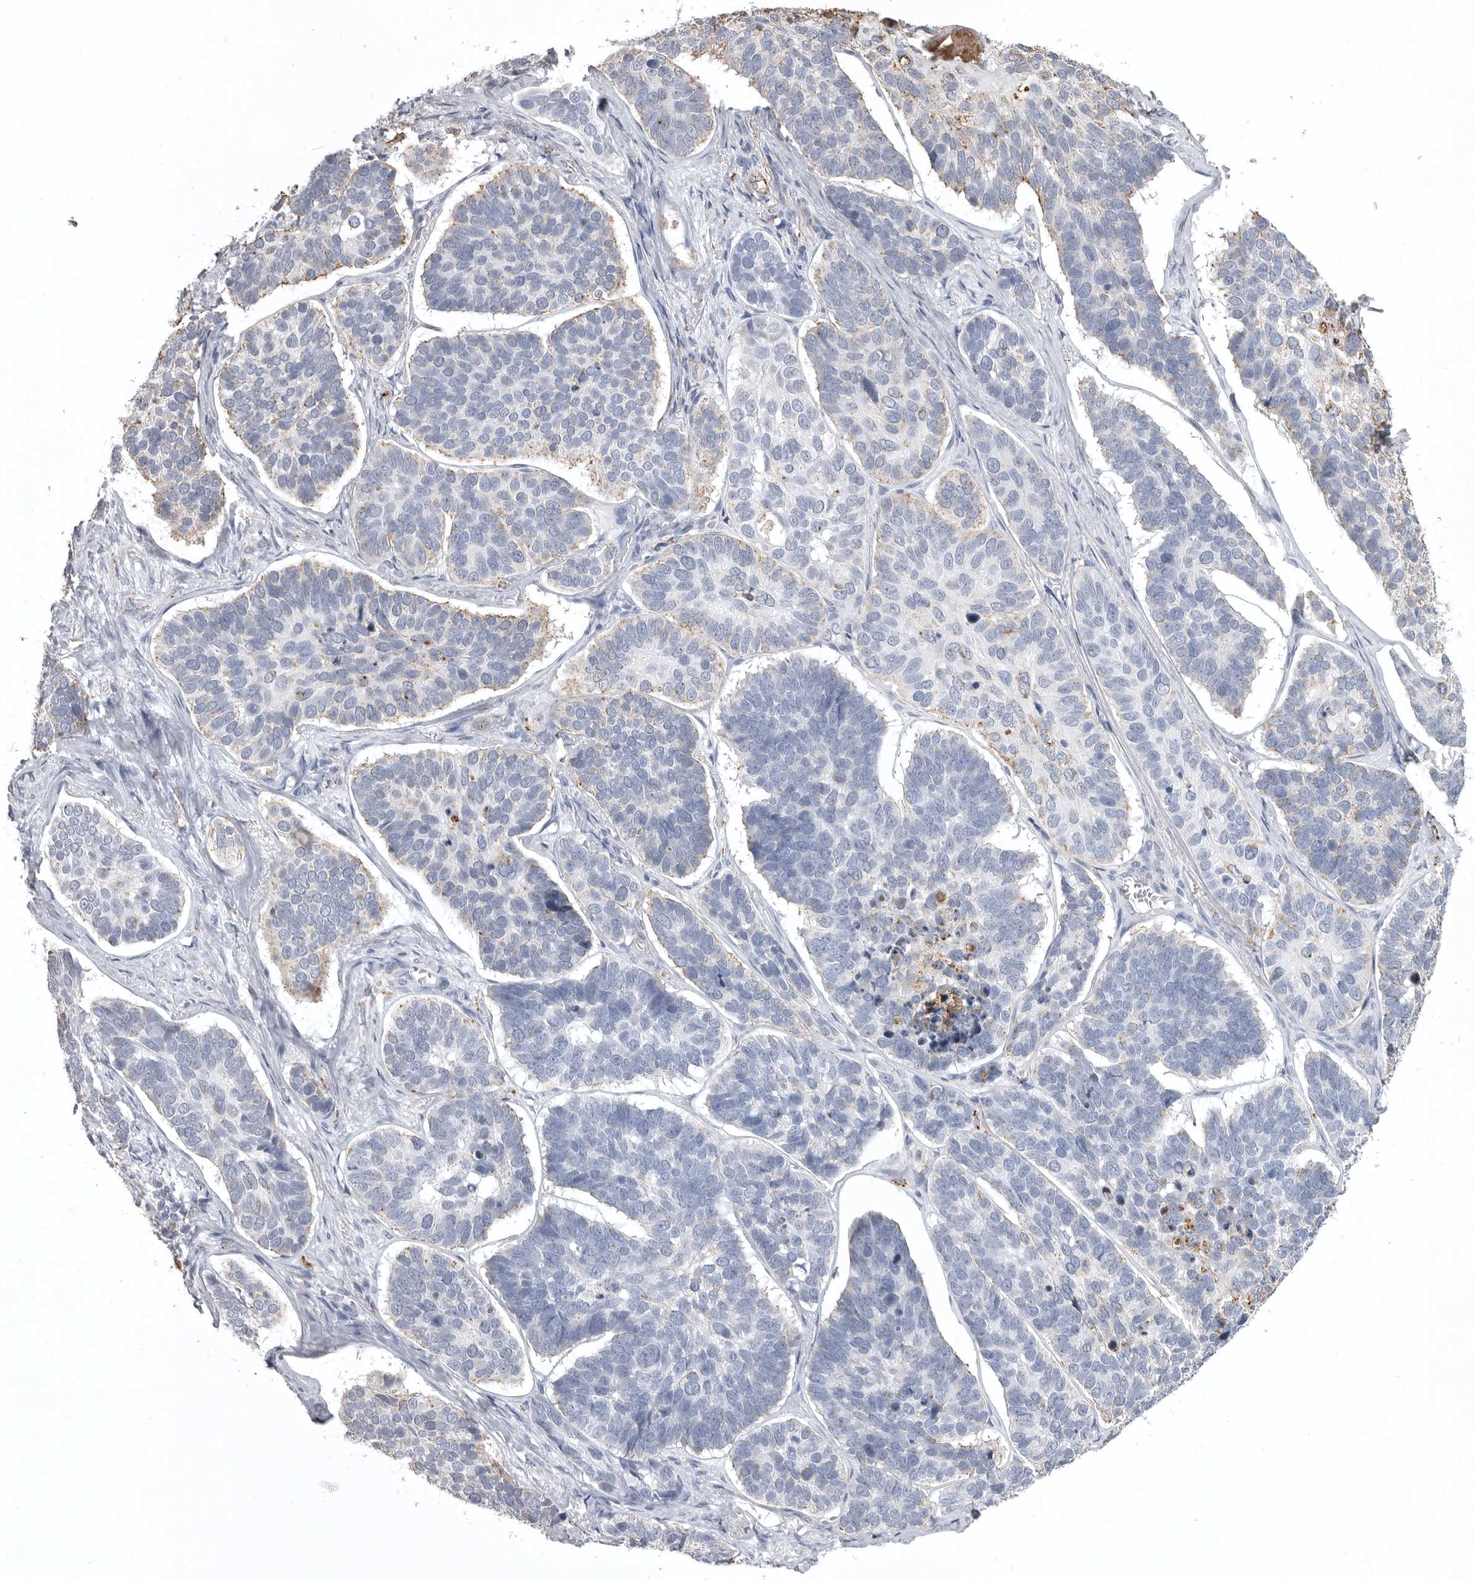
{"staining": {"intensity": "negative", "quantity": "none", "location": "none"}, "tissue": "skin cancer", "cell_type": "Tumor cells", "image_type": "cancer", "snomed": [{"axis": "morphology", "description": "Basal cell carcinoma"}, {"axis": "topography", "description": "Skin"}], "caption": "High magnification brightfield microscopy of basal cell carcinoma (skin) stained with DAB (3,3'-diaminobenzidine) (brown) and counterstained with hematoxylin (blue): tumor cells show no significant staining.", "gene": "AOC3", "patient": {"sex": "male", "age": 62}}